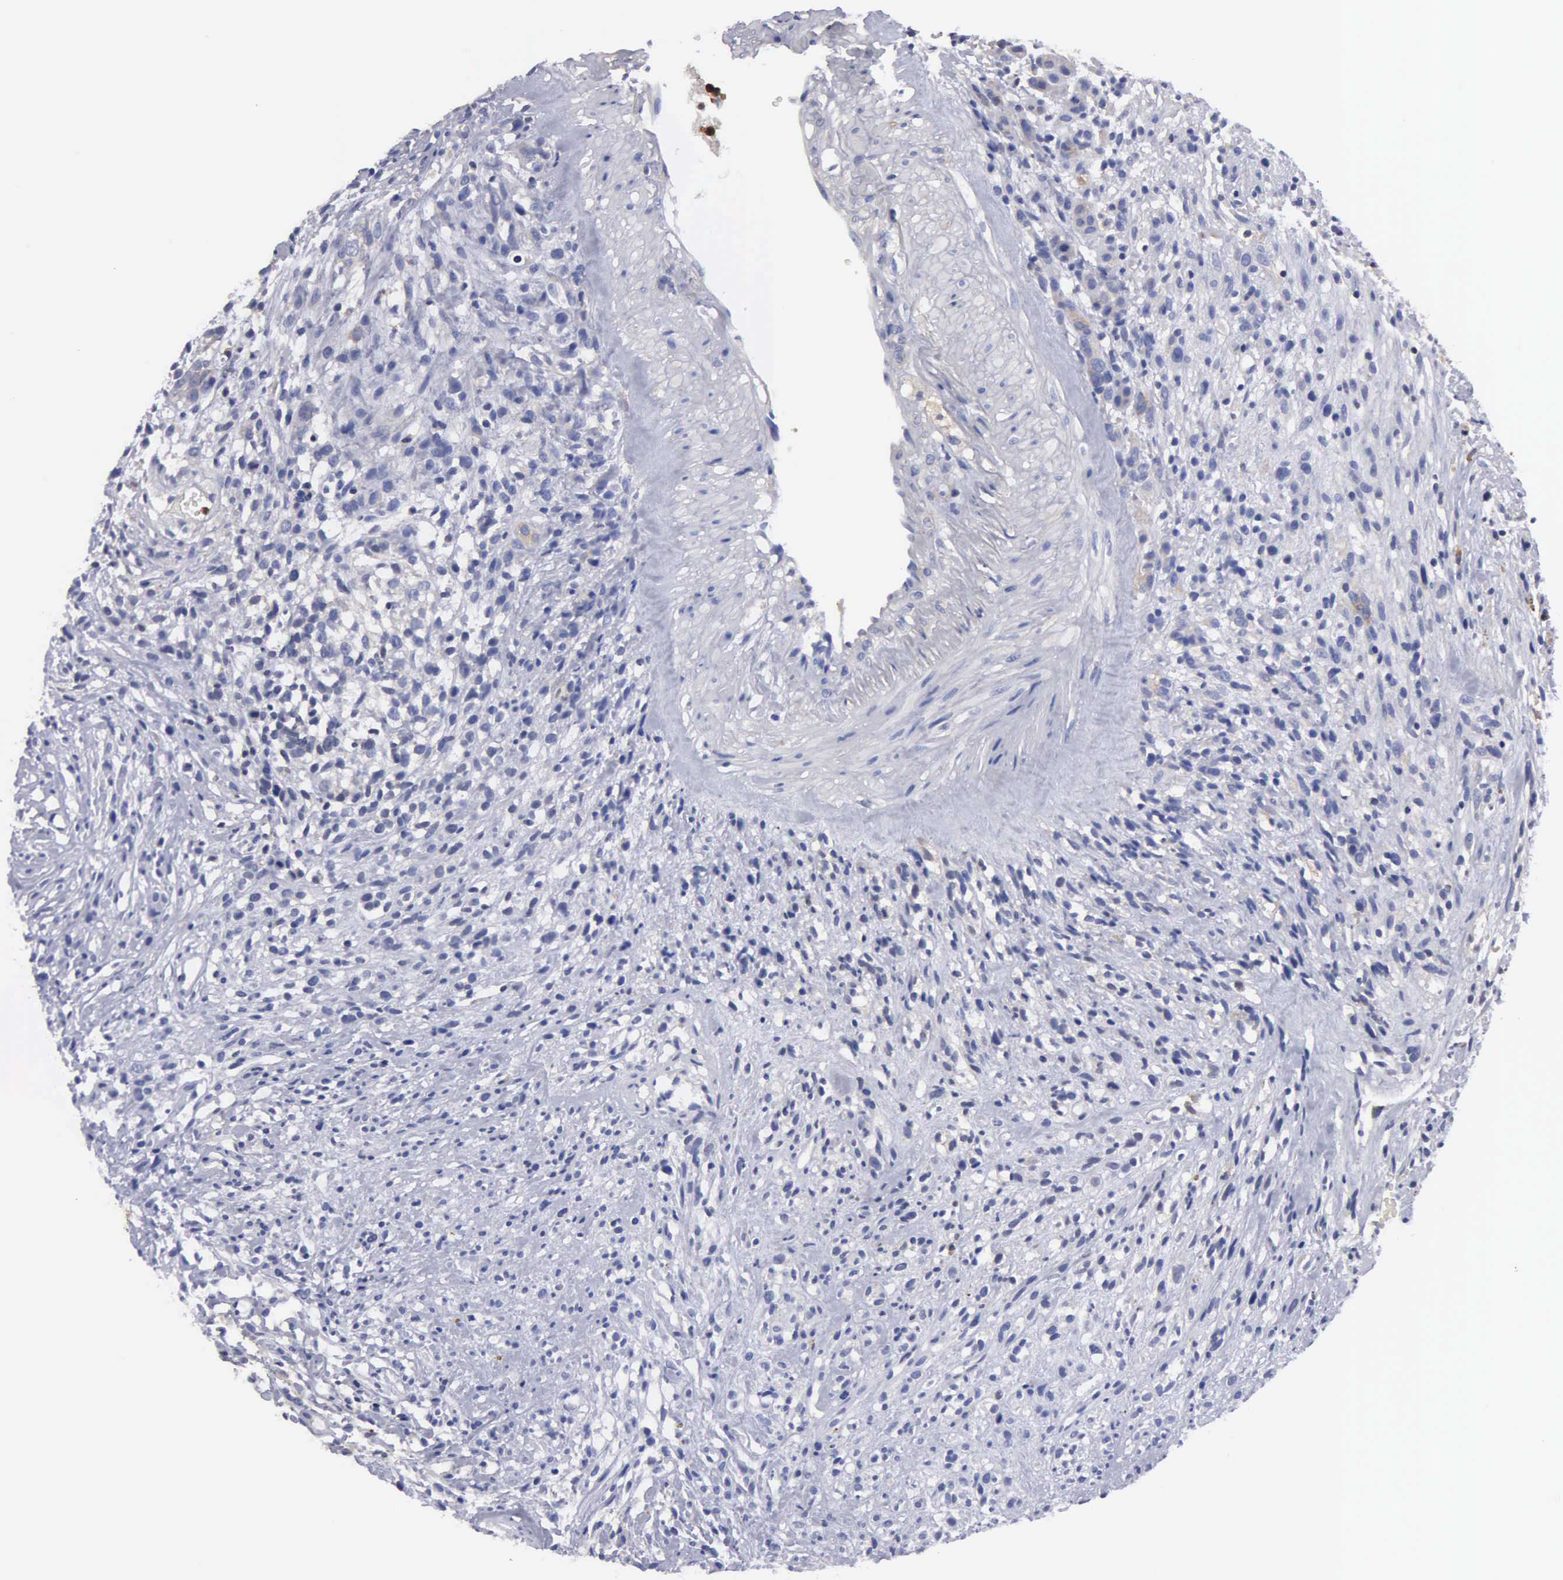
{"staining": {"intensity": "negative", "quantity": "none", "location": "none"}, "tissue": "glioma", "cell_type": "Tumor cells", "image_type": "cancer", "snomed": [{"axis": "morphology", "description": "Glioma, malignant, High grade"}, {"axis": "topography", "description": "Brain"}], "caption": "There is no significant positivity in tumor cells of glioma. (DAB (3,3'-diaminobenzidine) immunohistochemistry (IHC) with hematoxylin counter stain).", "gene": "G6PD", "patient": {"sex": "male", "age": 66}}